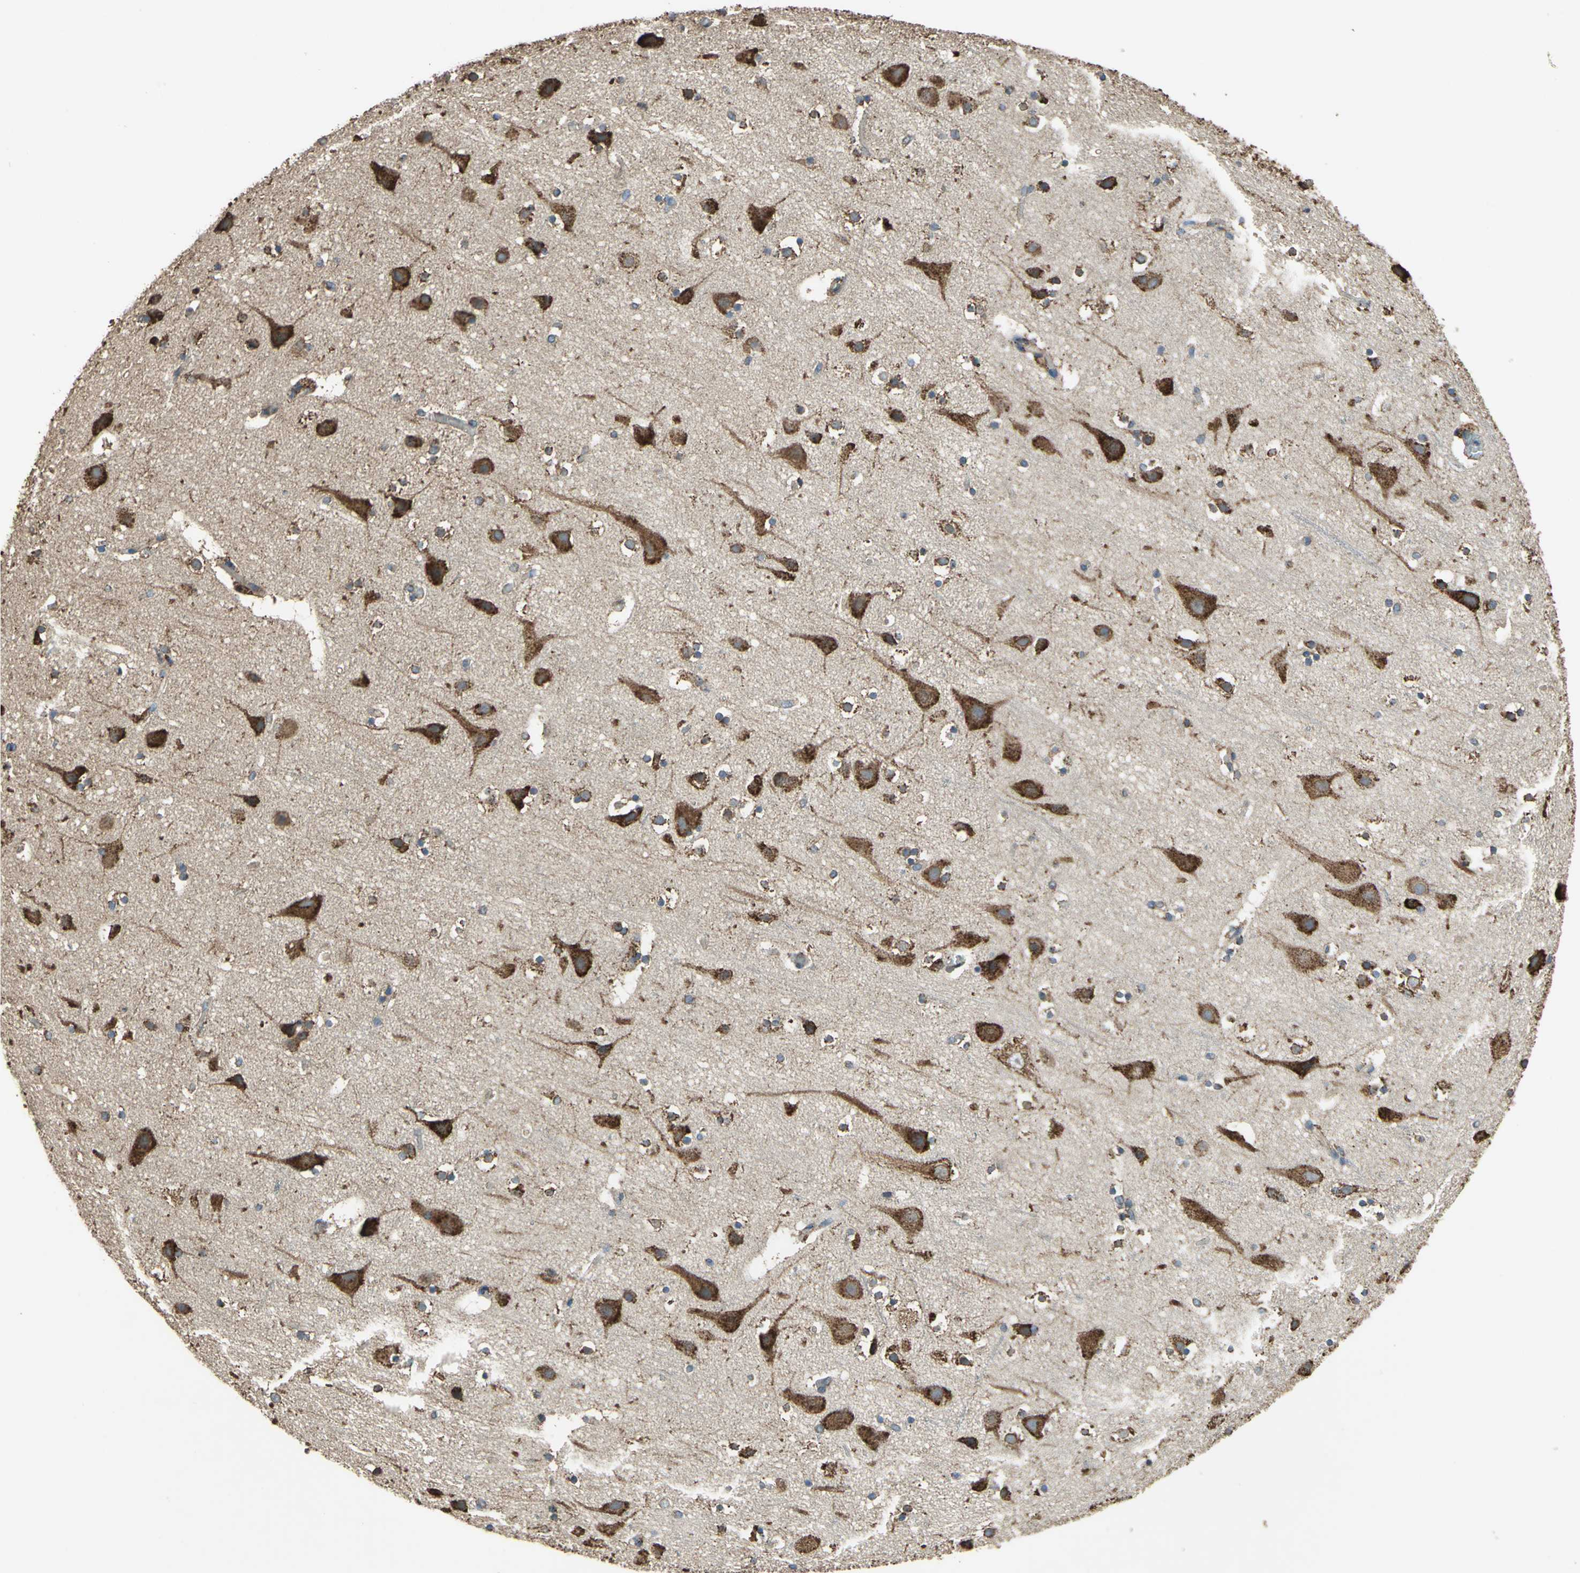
{"staining": {"intensity": "moderate", "quantity": ">75%", "location": "cytoplasmic/membranous"}, "tissue": "cerebral cortex", "cell_type": "Endothelial cells", "image_type": "normal", "snomed": [{"axis": "morphology", "description": "Normal tissue, NOS"}, {"axis": "topography", "description": "Cerebral cortex"}], "caption": "Immunohistochemistry (IHC) micrograph of normal human cerebral cortex stained for a protein (brown), which exhibits medium levels of moderate cytoplasmic/membranous expression in approximately >75% of endothelial cells.", "gene": "GPANK1", "patient": {"sex": "male", "age": 45}}